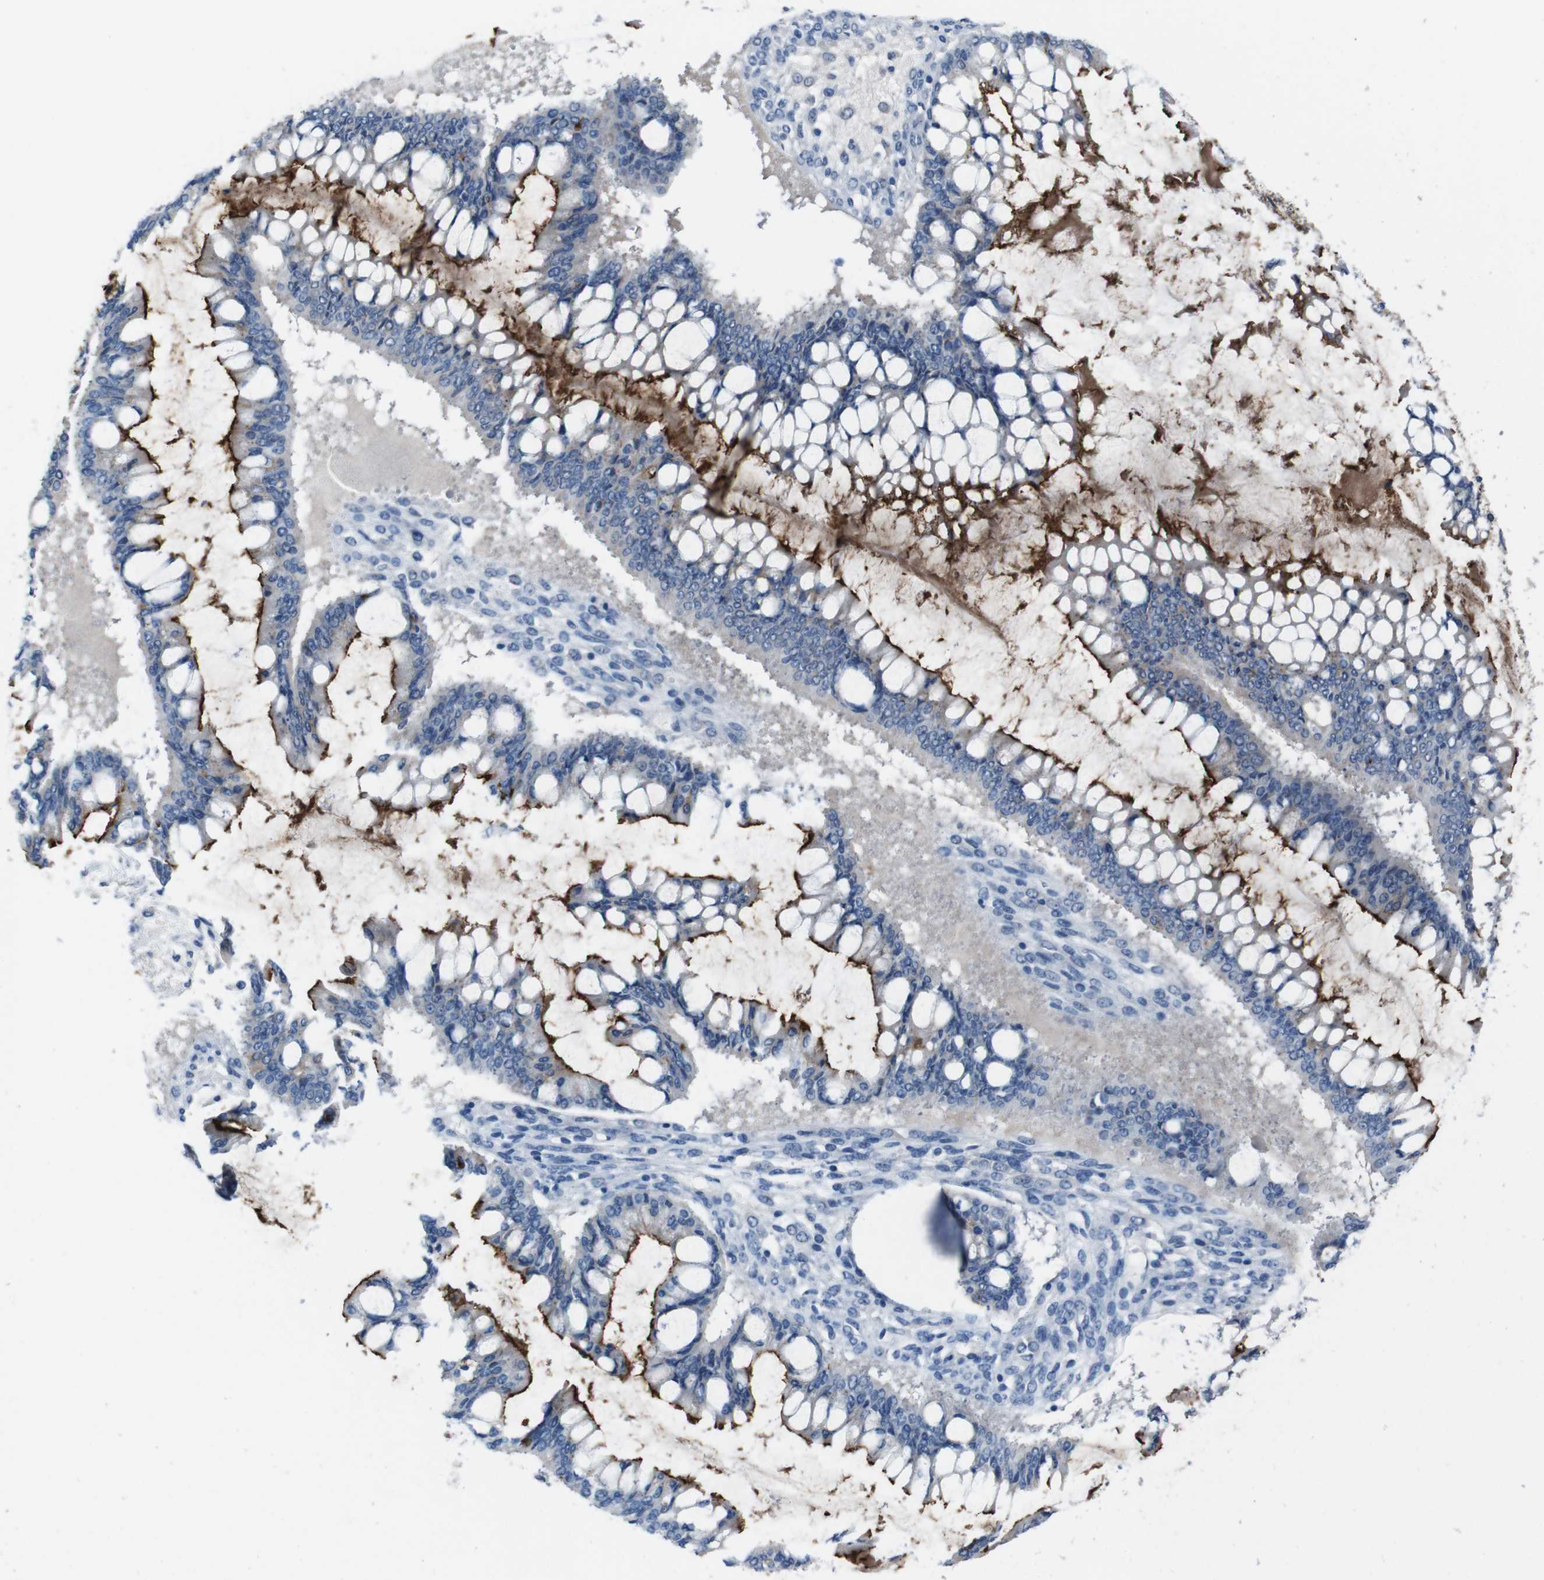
{"staining": {"intensity": "strong", "quantity": ">75%", "location": "cytoplasmic/membranous"}, "tissue": "ovarian cancer", "cell_type": "Tumor cells", "image_type": "cancer", "snomed": [{"axis": "morphology", "description": "Cystadenocarcinoma, mucinous, NOS"}, {"axis": "topography", "description": "Ovary"}], "caption": "A photomicrograph showing strong cytoplasmic/membranous positivity in about >75% of tumor cells in ovarian cancer, as visualized by brown immunohistochemical staining.", "gene": "CDHR2", "patient": {"sex": "female", "age": 73}}